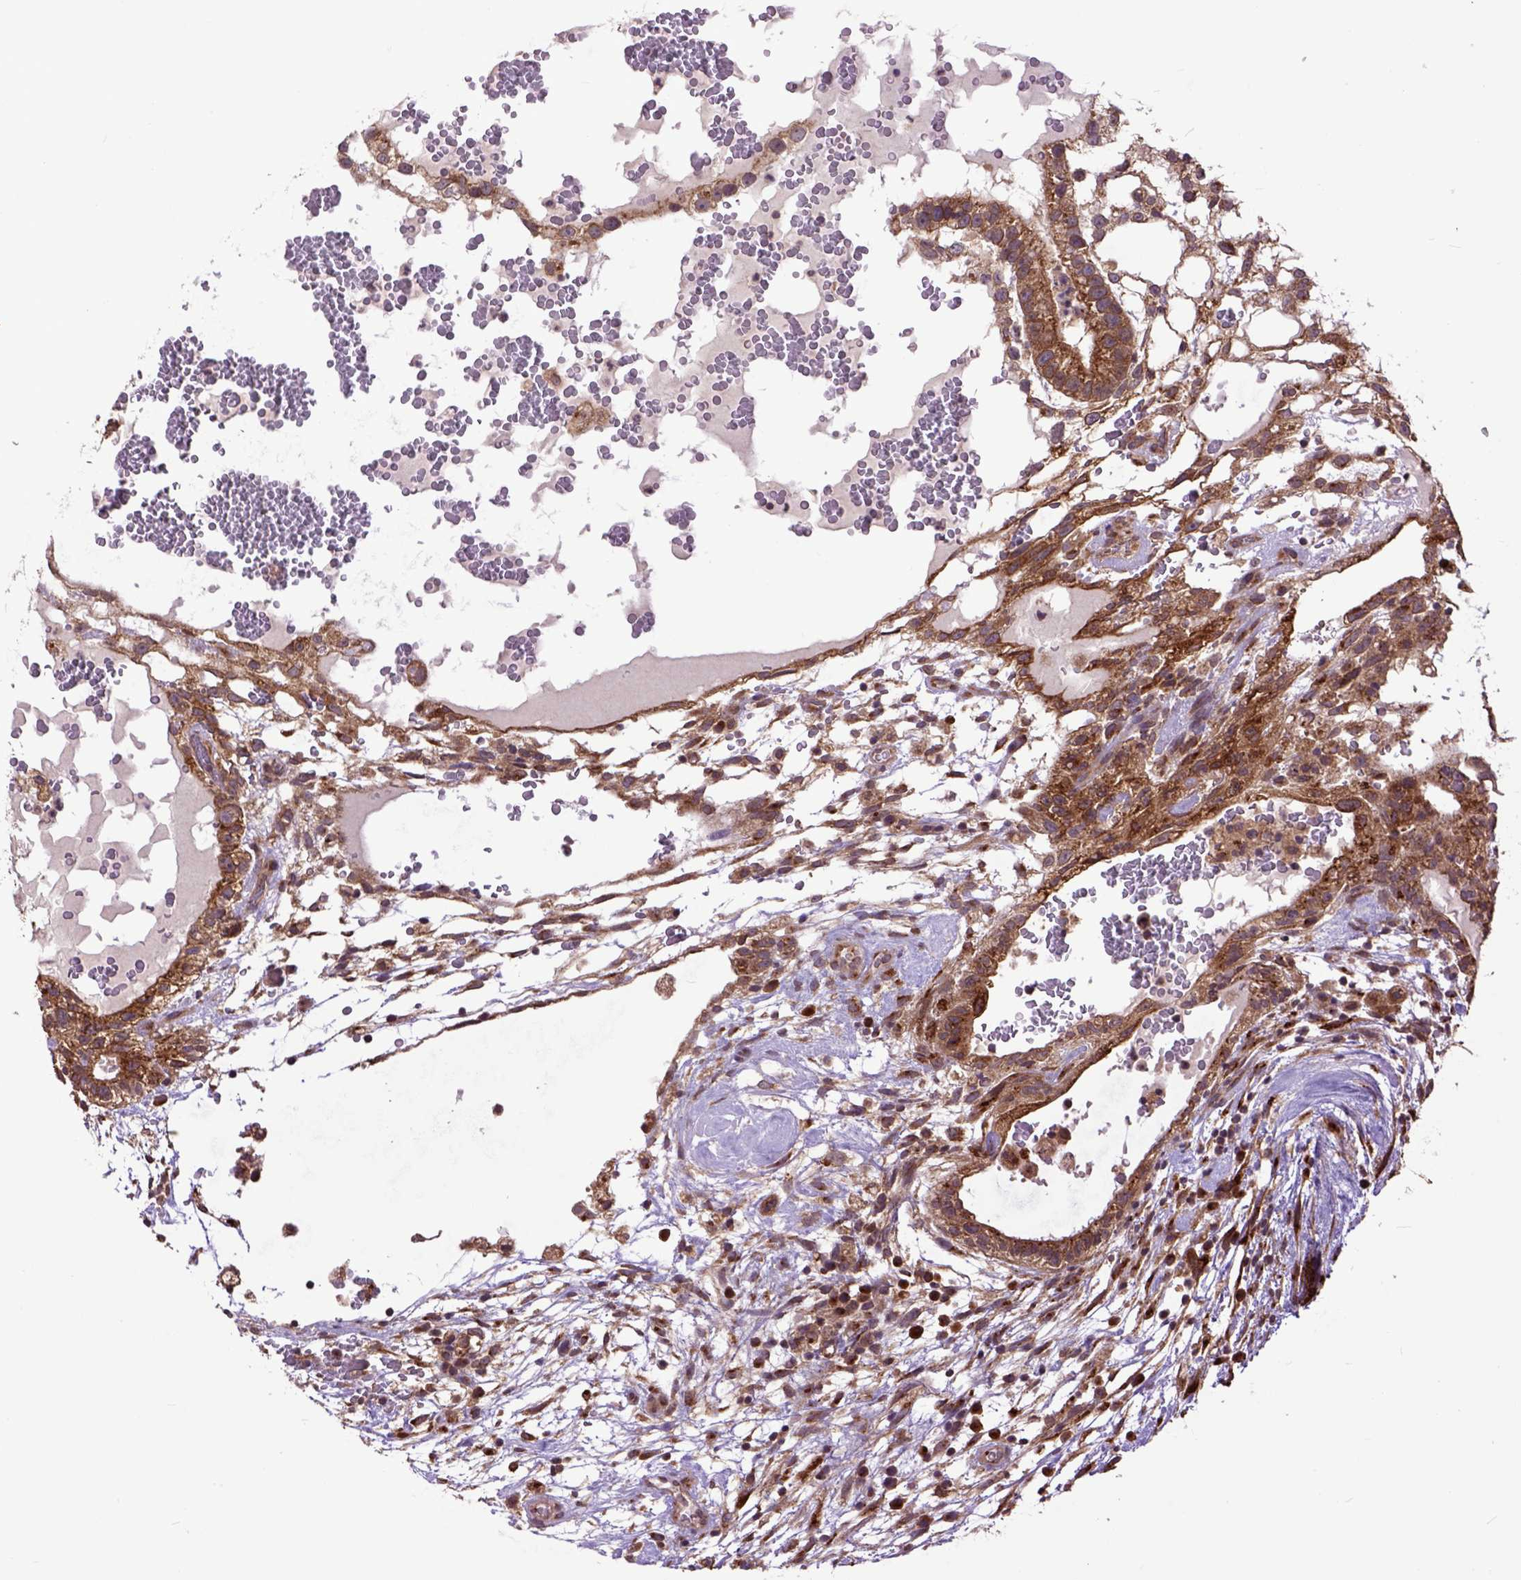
{"staining": {"intensity": "moderate", "quantity": ">75%", "location": "cytoplasmic/membranous"}, "tissue": "testis cancer", "cell_type": "Tumor cells", "image_type": "cancer", "snomed": [{"axis": "morphology", "description": "Normal tissue, NOS"}, {"axis": "morphology", "description": "Carcinoma, Embryonal, NOS"}, {"axis": "topography", "description": "Testis"}], "caption": "Protein positivity by immunohistochemistry (IHC) exhibits moderate cytoplasmic/membranous expression in about >75% of tumor cells in embryonal carcinoma (testis).", "gene": "ARL1", "patient": {"sex": "male", "age": 32}}